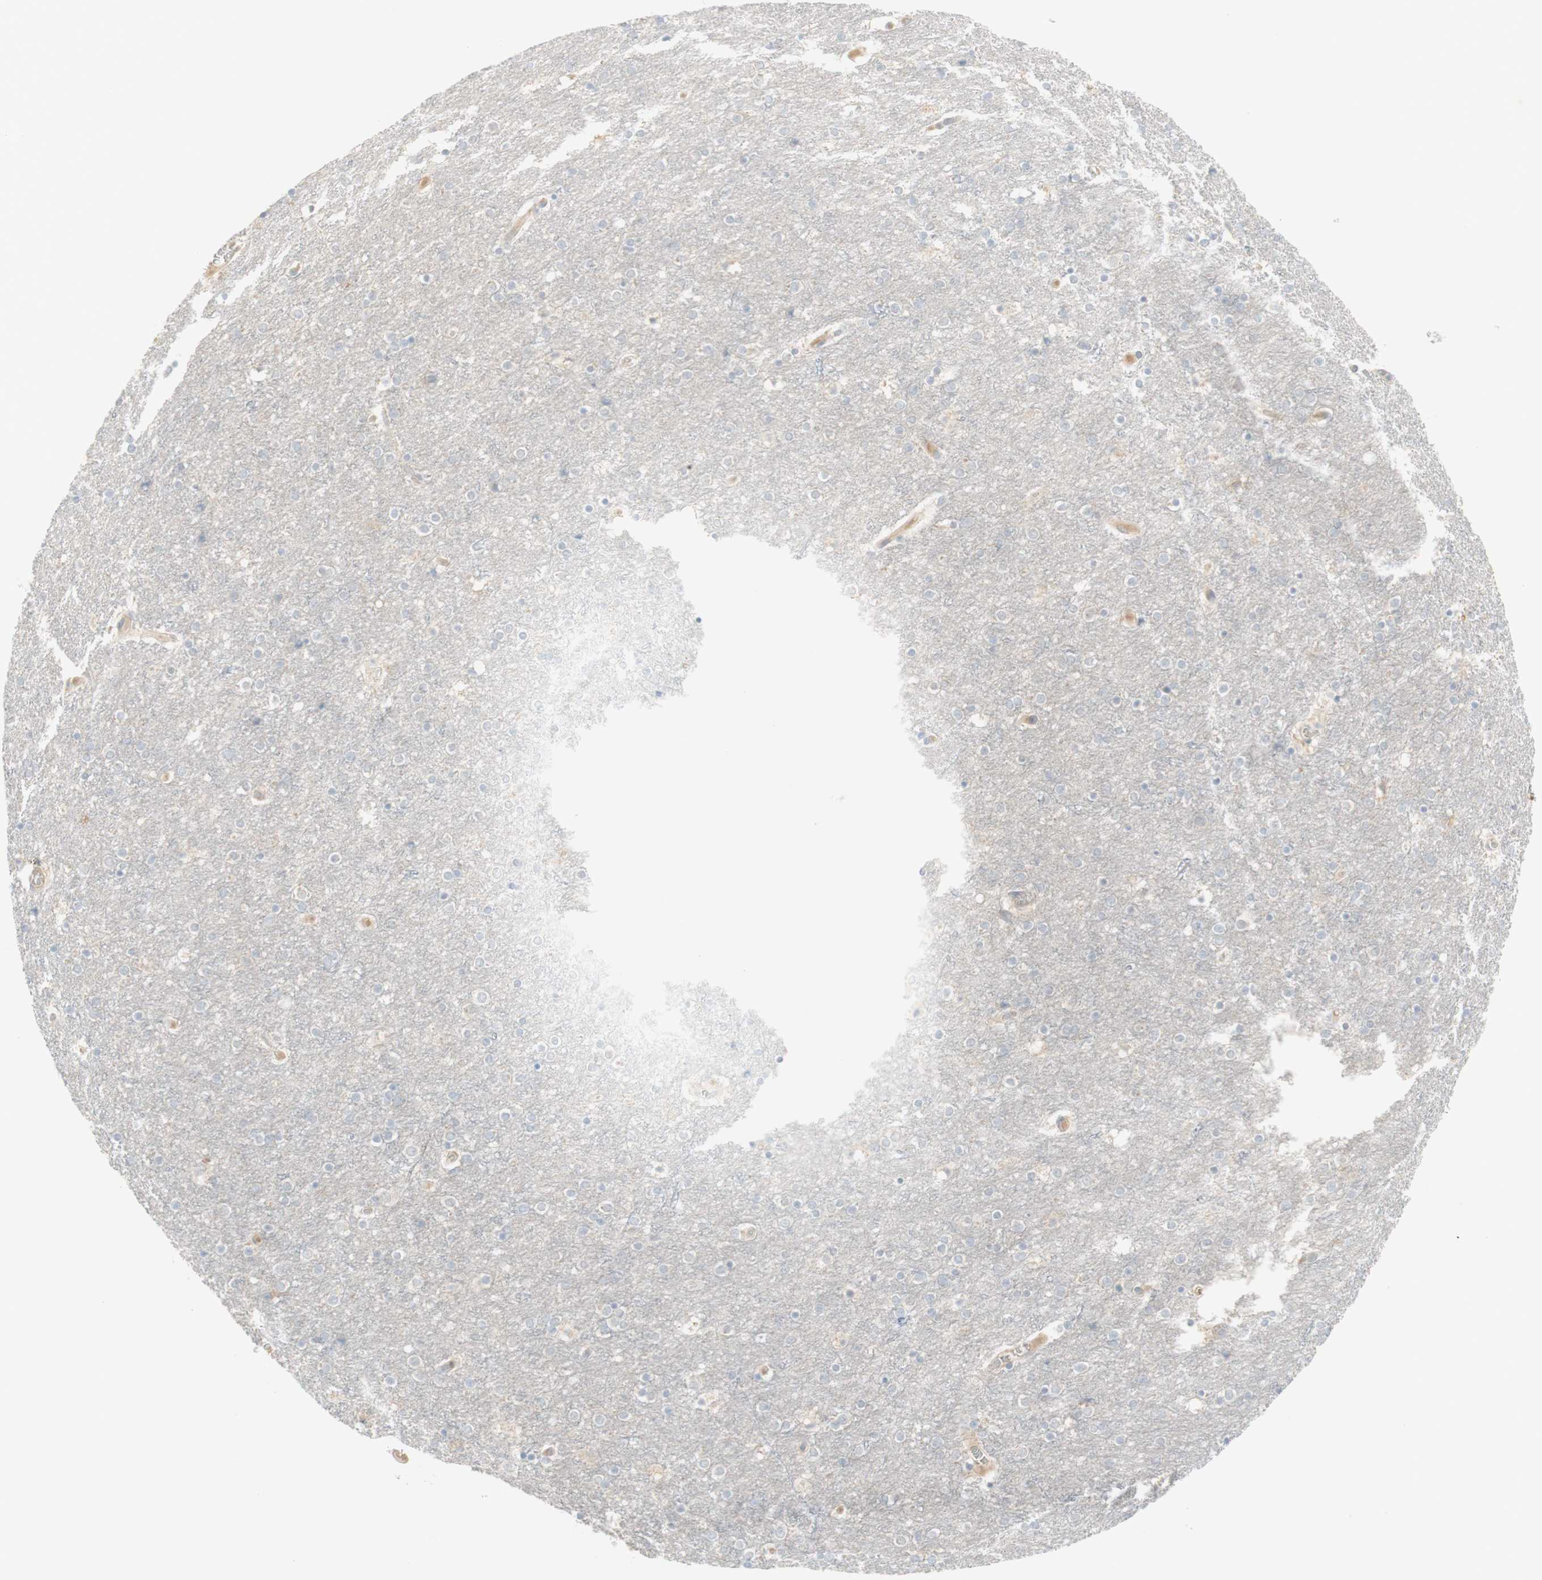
{"staining": {"intensity": "weak", "quantity": "<25%", "location": "cytoplasmic/membranous"}, "tissue": "cerebral cortex", "cell_type": "Endothelial cells", "image_type": "normal", "snomed": [{"axis": "morphology", "description": "Normal tissue, NOS"}, {"axis": "topography", "description": "Cerebral cortex"}], "caption": "High power microscopy micrograph of an IHC image of normal cerebral cortex, revealing no significant positivity in endothelial cells. Brightfield microscopy of immunohistochemistry (IHC) stained with DAB (3,3'-diaminobenzidine) (brown) and hematoxylin (blue), captured at high magnification.", "gene": "PTGER4", "patient": {"sex": "female", "age": 54}}